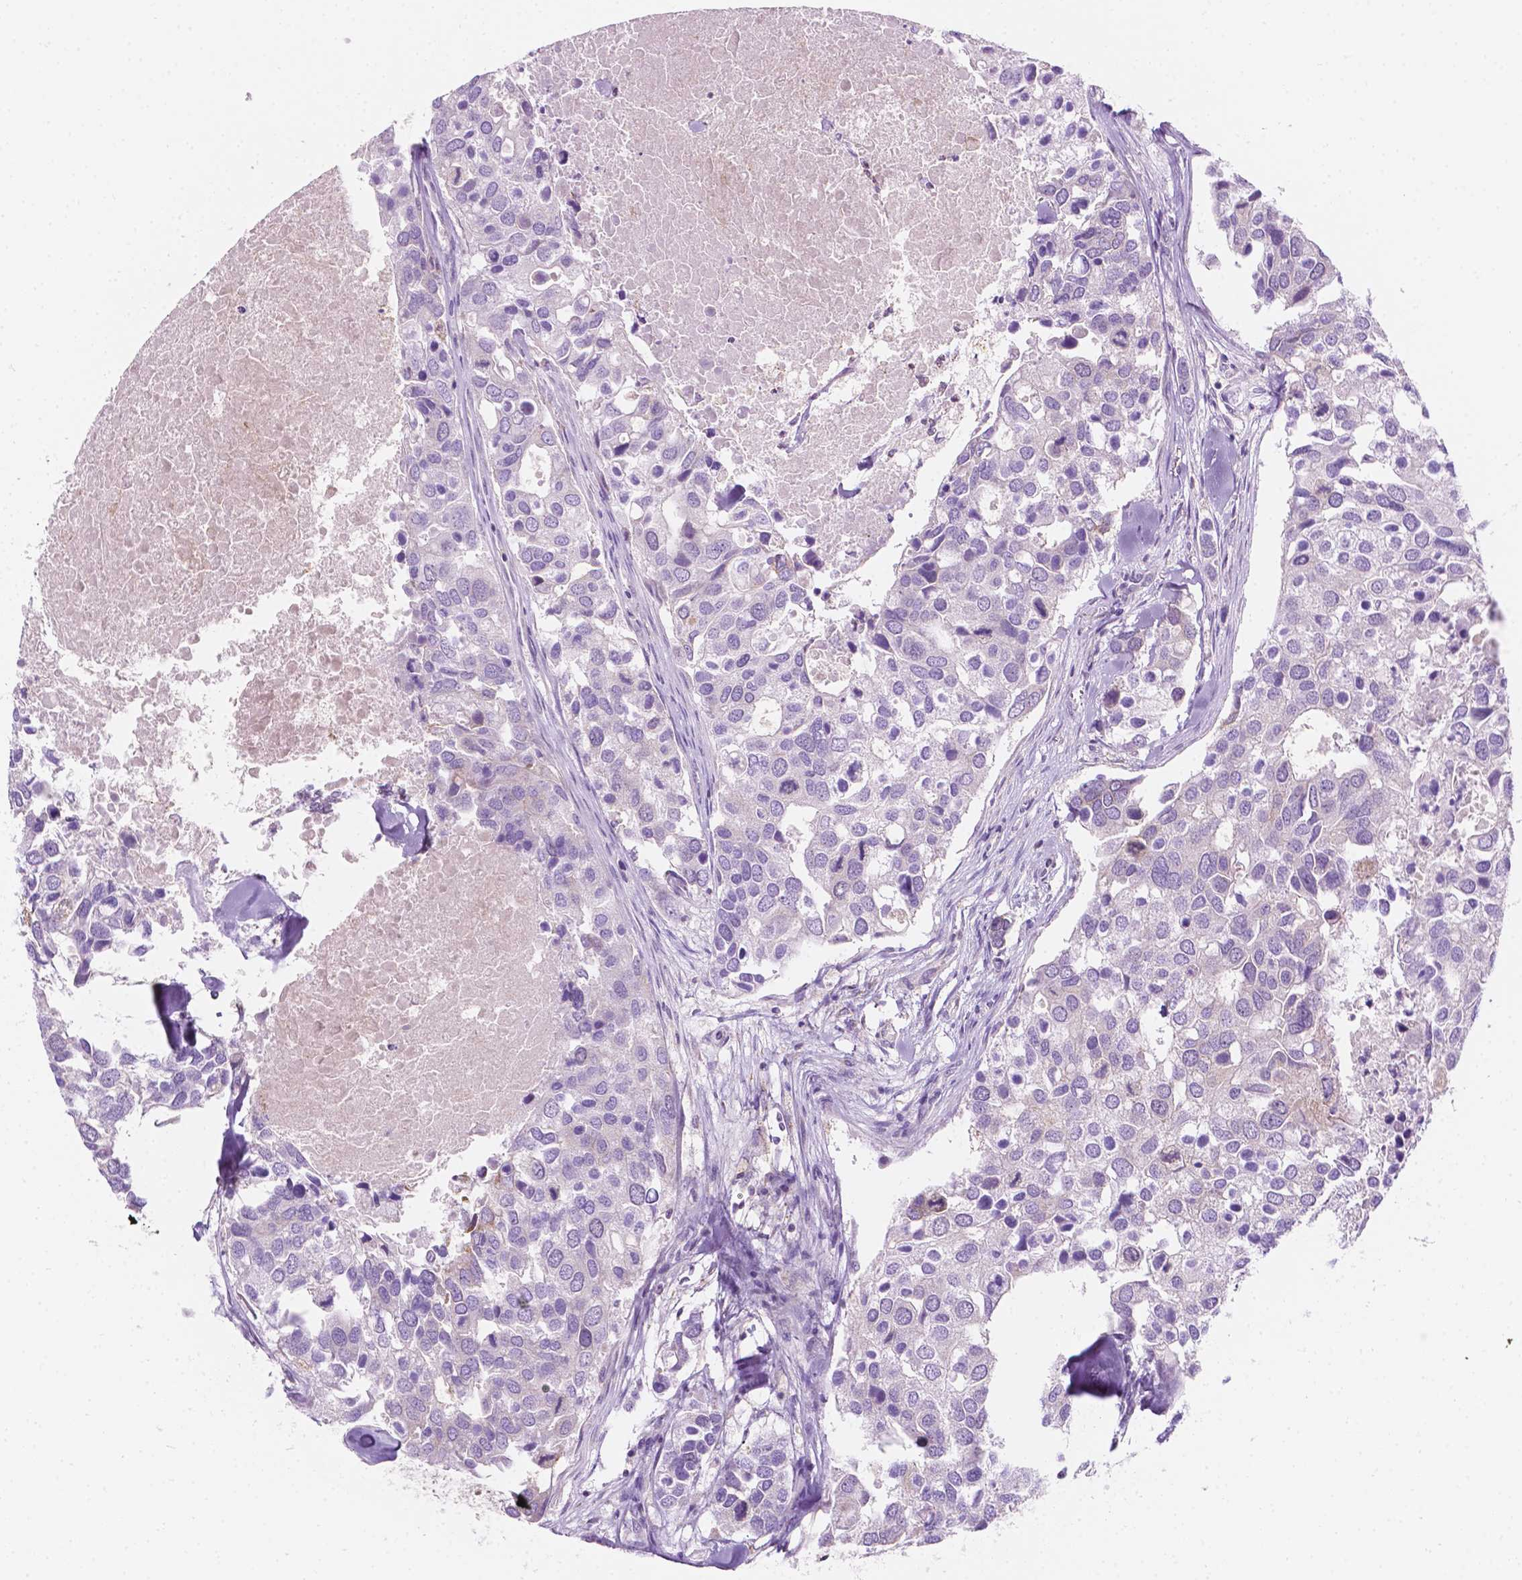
{"staining": {"intensity": "negative", "quantity": "none", "location": "none"}, "tissue": "breast cancer", "cell_type": "Tumor cells", "image_type": "cancer", "snomed": [{"axis": "morphology", "description": "Duct carcinoma"}, {"axis": "topography", "description": "Breast"}], "caption": "DAB immunohistochemical staining of human breast intraductal carcinoma exhibits no significant staining in tumor cells.", "gene": "NOS1AP", "patient": {"sex": "female", "age": 83}}